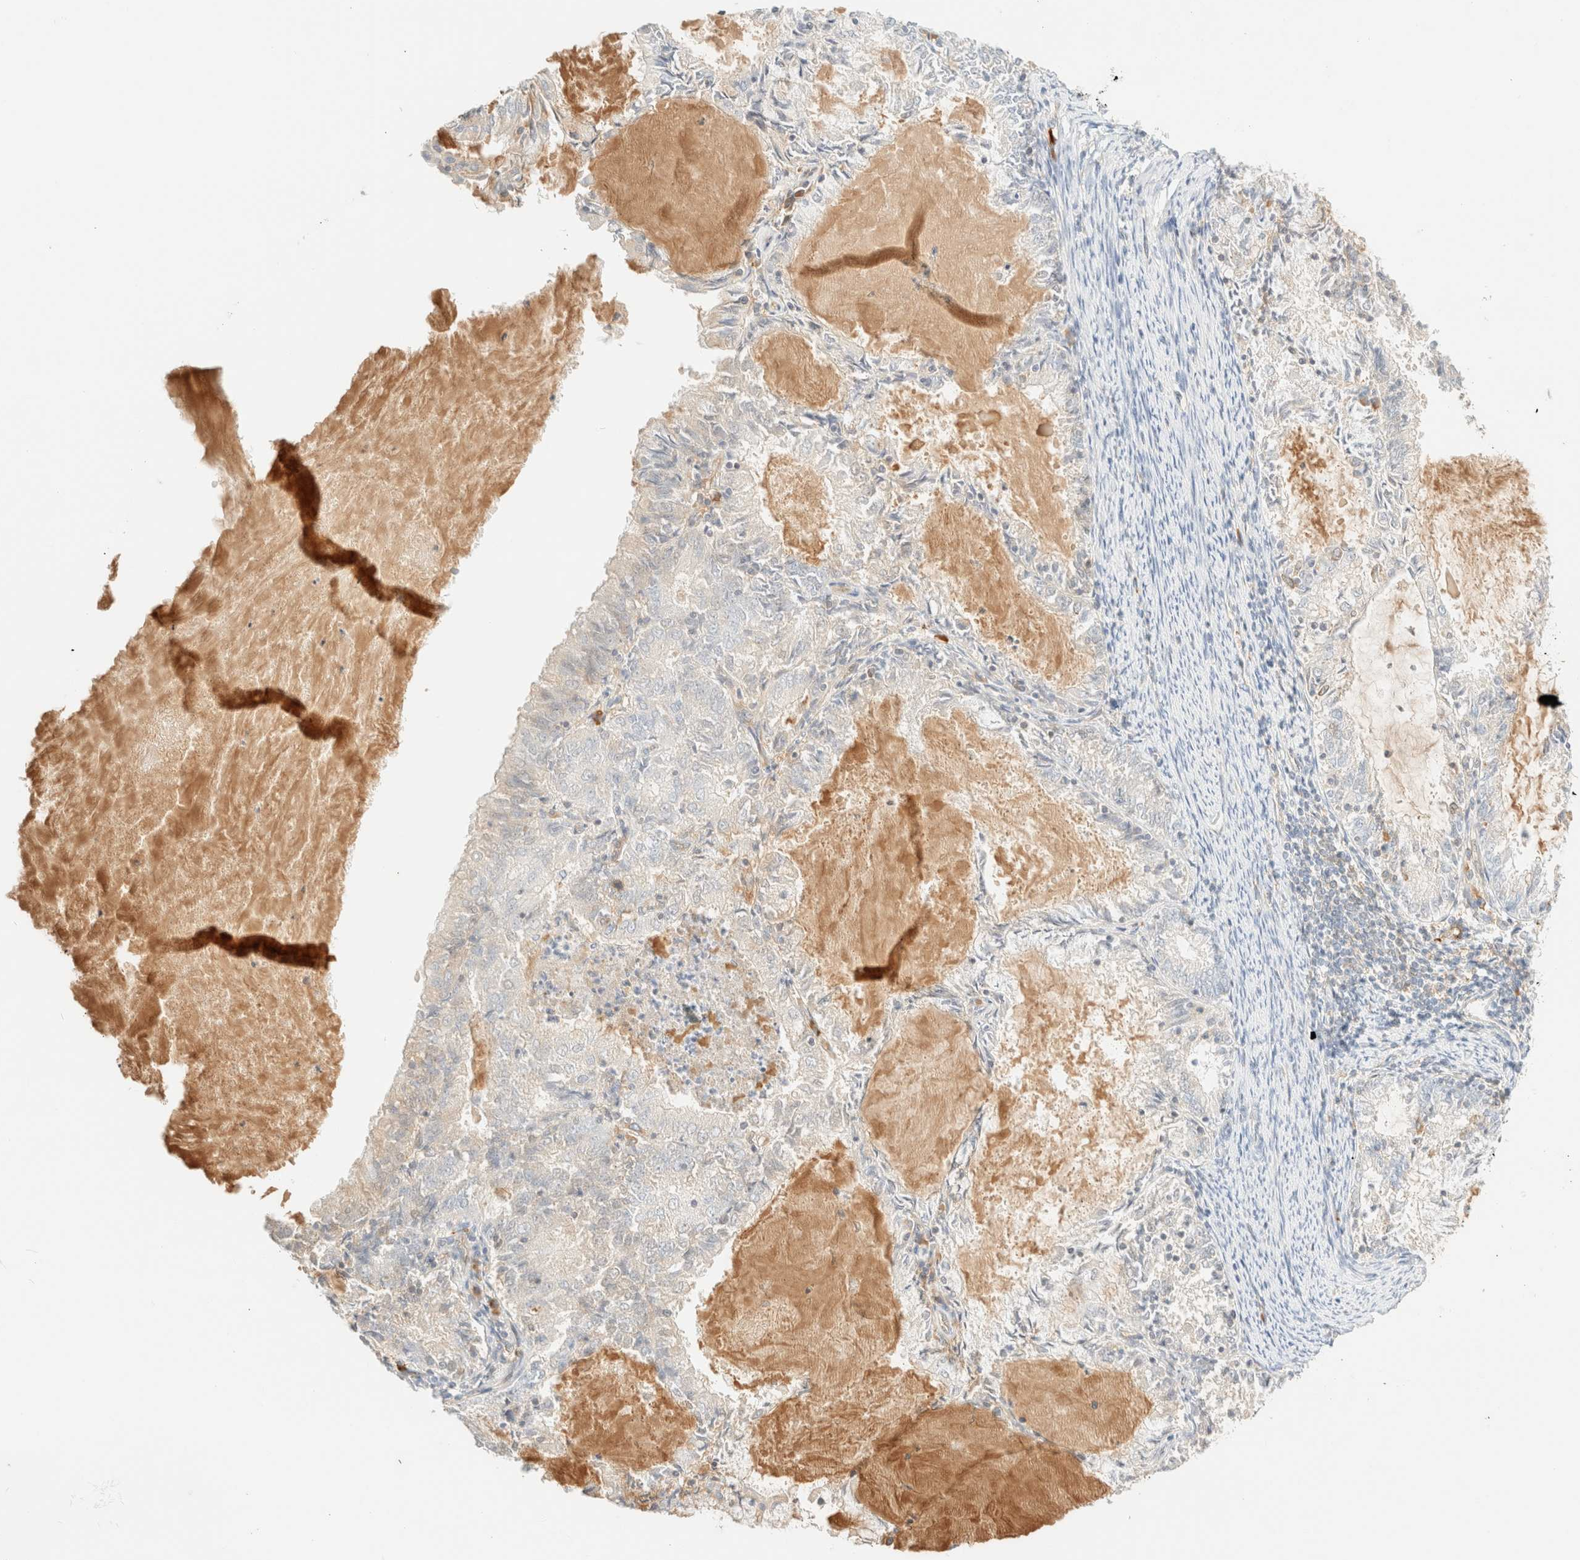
{"staining": {"intensity": "negative", "quantity": "none", "location": "none"}, "tissue": "endometrial cancer", "cell_type": "Tumor cells", "image_type": "cancer", "snomed": [{"axis": "morphology", "description": "Adenocarcinoma, NOS"}, {"axis": "topography", "description": "Endometrium"}], "caption": "Tumor cells are negative for brown protein staining in adenocarcinoma (endometrial).", "gene": "FHOD1", "patient": {"sex": "female", "age": 57}}